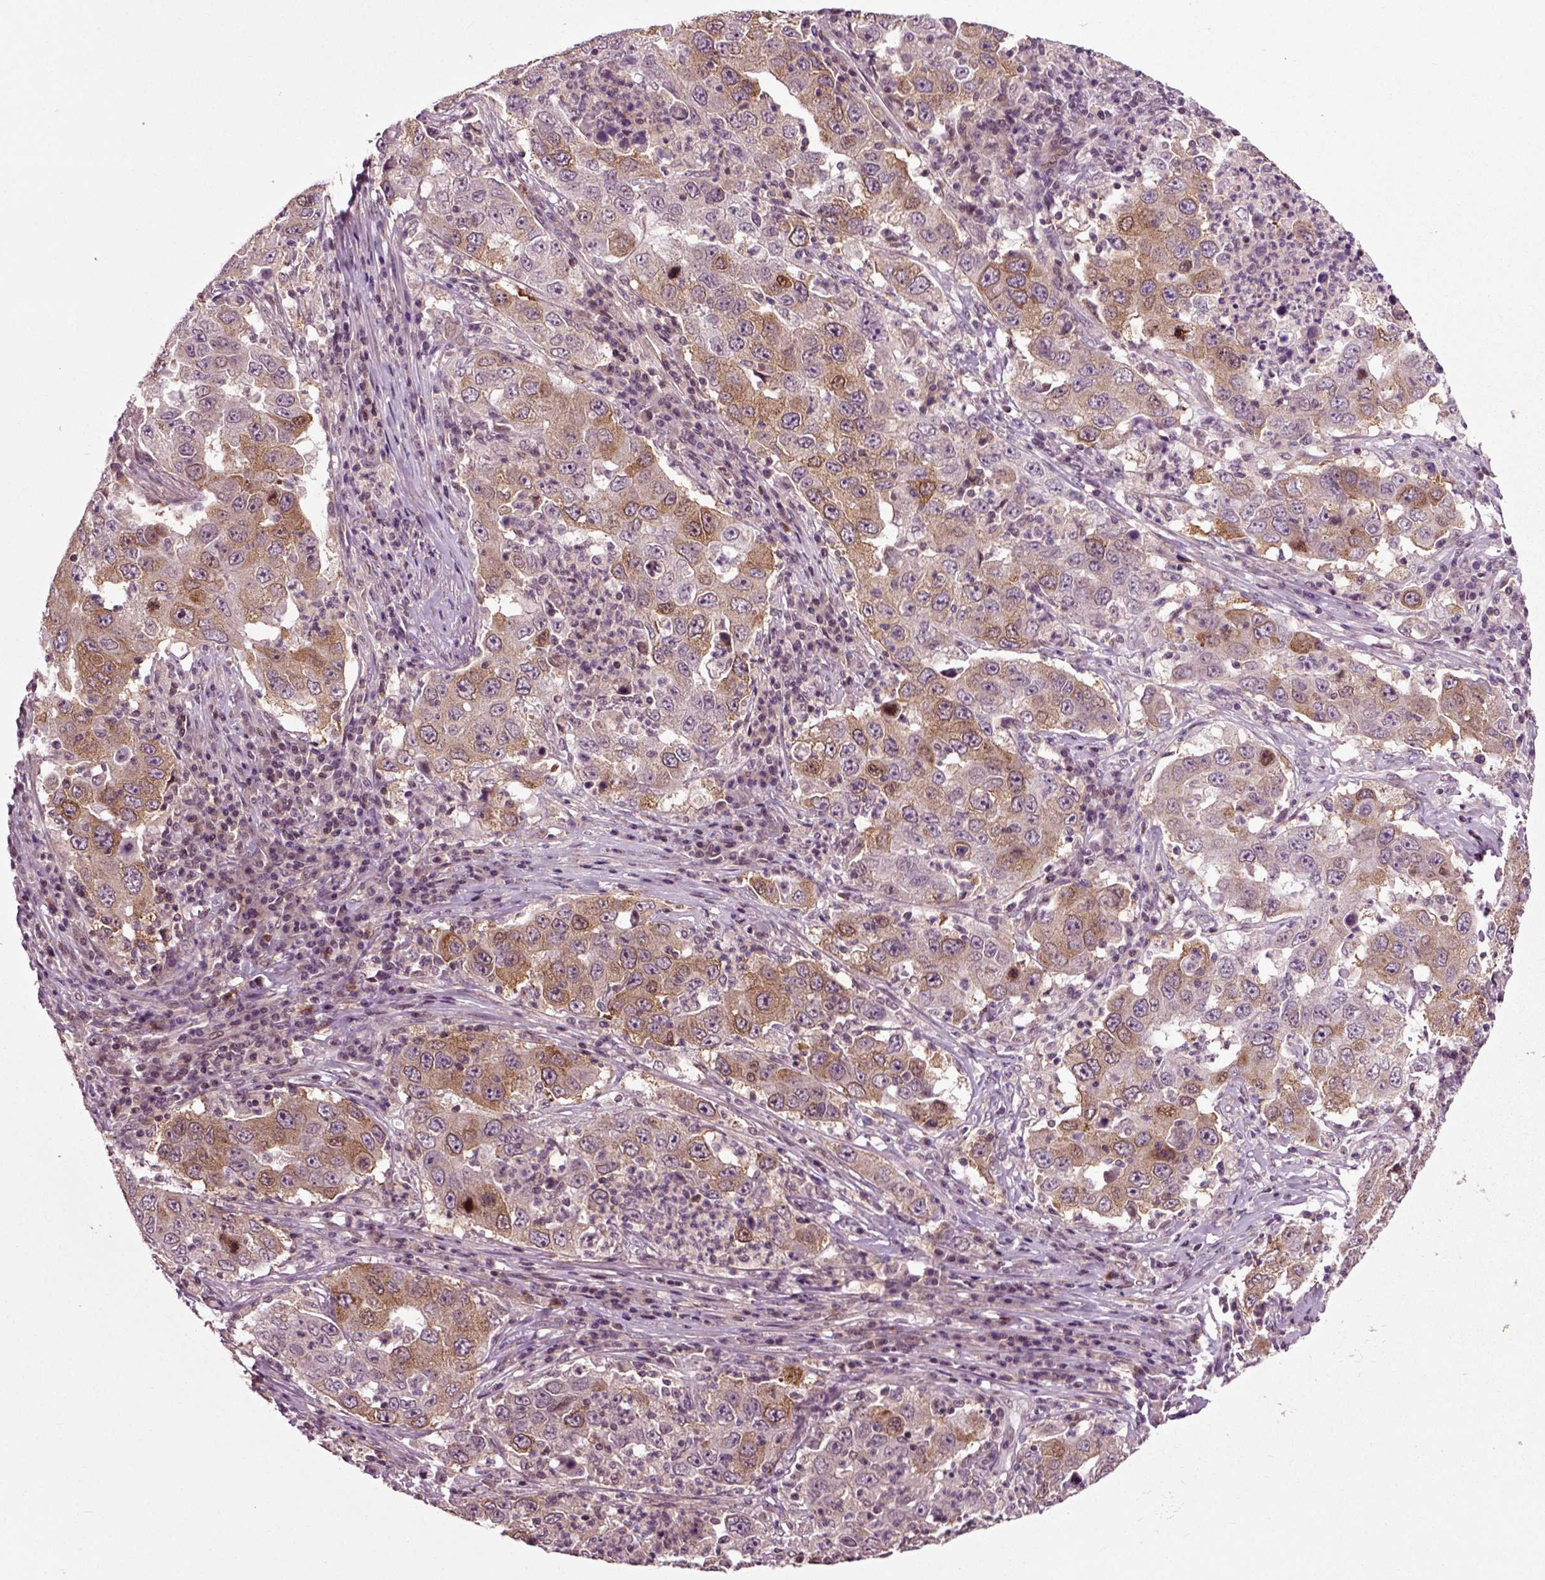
{"staining": {"intensity": "moderate", "quantity": ">75%", "location": "cytoplasmic/membranous"}, "tissue": "lung cancer", "cell_type": "Tumor cells", "image_type": "cancer", "snomed": [{"axis": "morphology", "description": "Adenocarcinoma, NOS"}, {"axis": "topography", "description": "Lung"}], "caption": "Lung adenocarcinoma stained with a brown dye exhibits moderate cytoplasmic/membranous positive staining in about >75% of tumor cells.", "gene": "KNSTRN", "patient": {"sex": "male", "age": 73}}